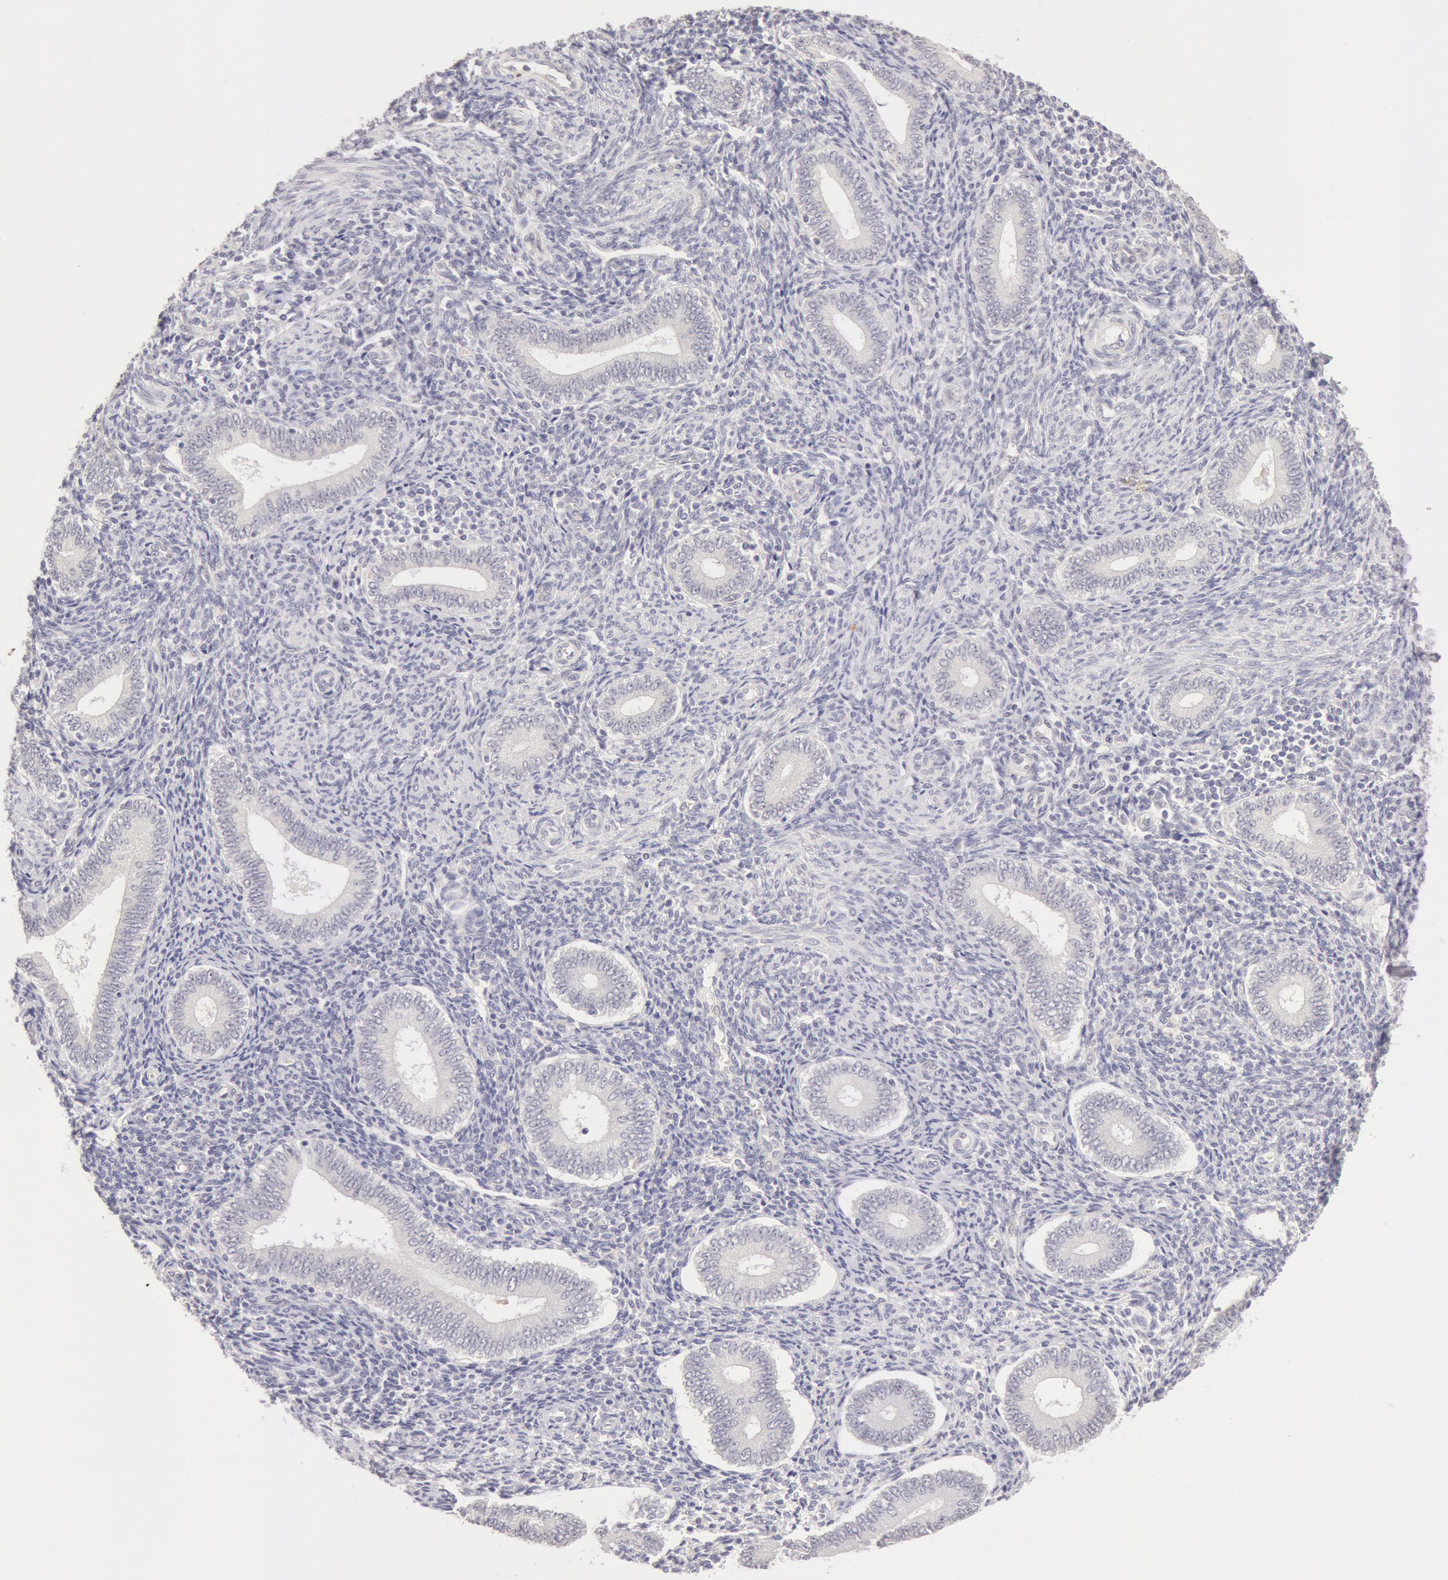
{"staining": {"intensity": "negative", "quantity": "none", "location": "none"}, "tissue": "endometrium", "cell_type": "Cells in endometrial stroma", "image_type": "normal", "snomed": [{"axis": "morphology", "description": "Normal tissue, NOS"}, {"axis": "topography", "description": "Endometrium"}], "caption": "Immunohistochemistry (IHC) photomicrograph of unremarkable endometrium stained for a protein (brown), which demonstrates no expression in cells in endometrial stroma. The staining is performed using DAB brown chromogen with nuclei counter-stained in using hematoxylin.", "gene": "ZNF597", "patient": {"sex": "female", "age": 35}}